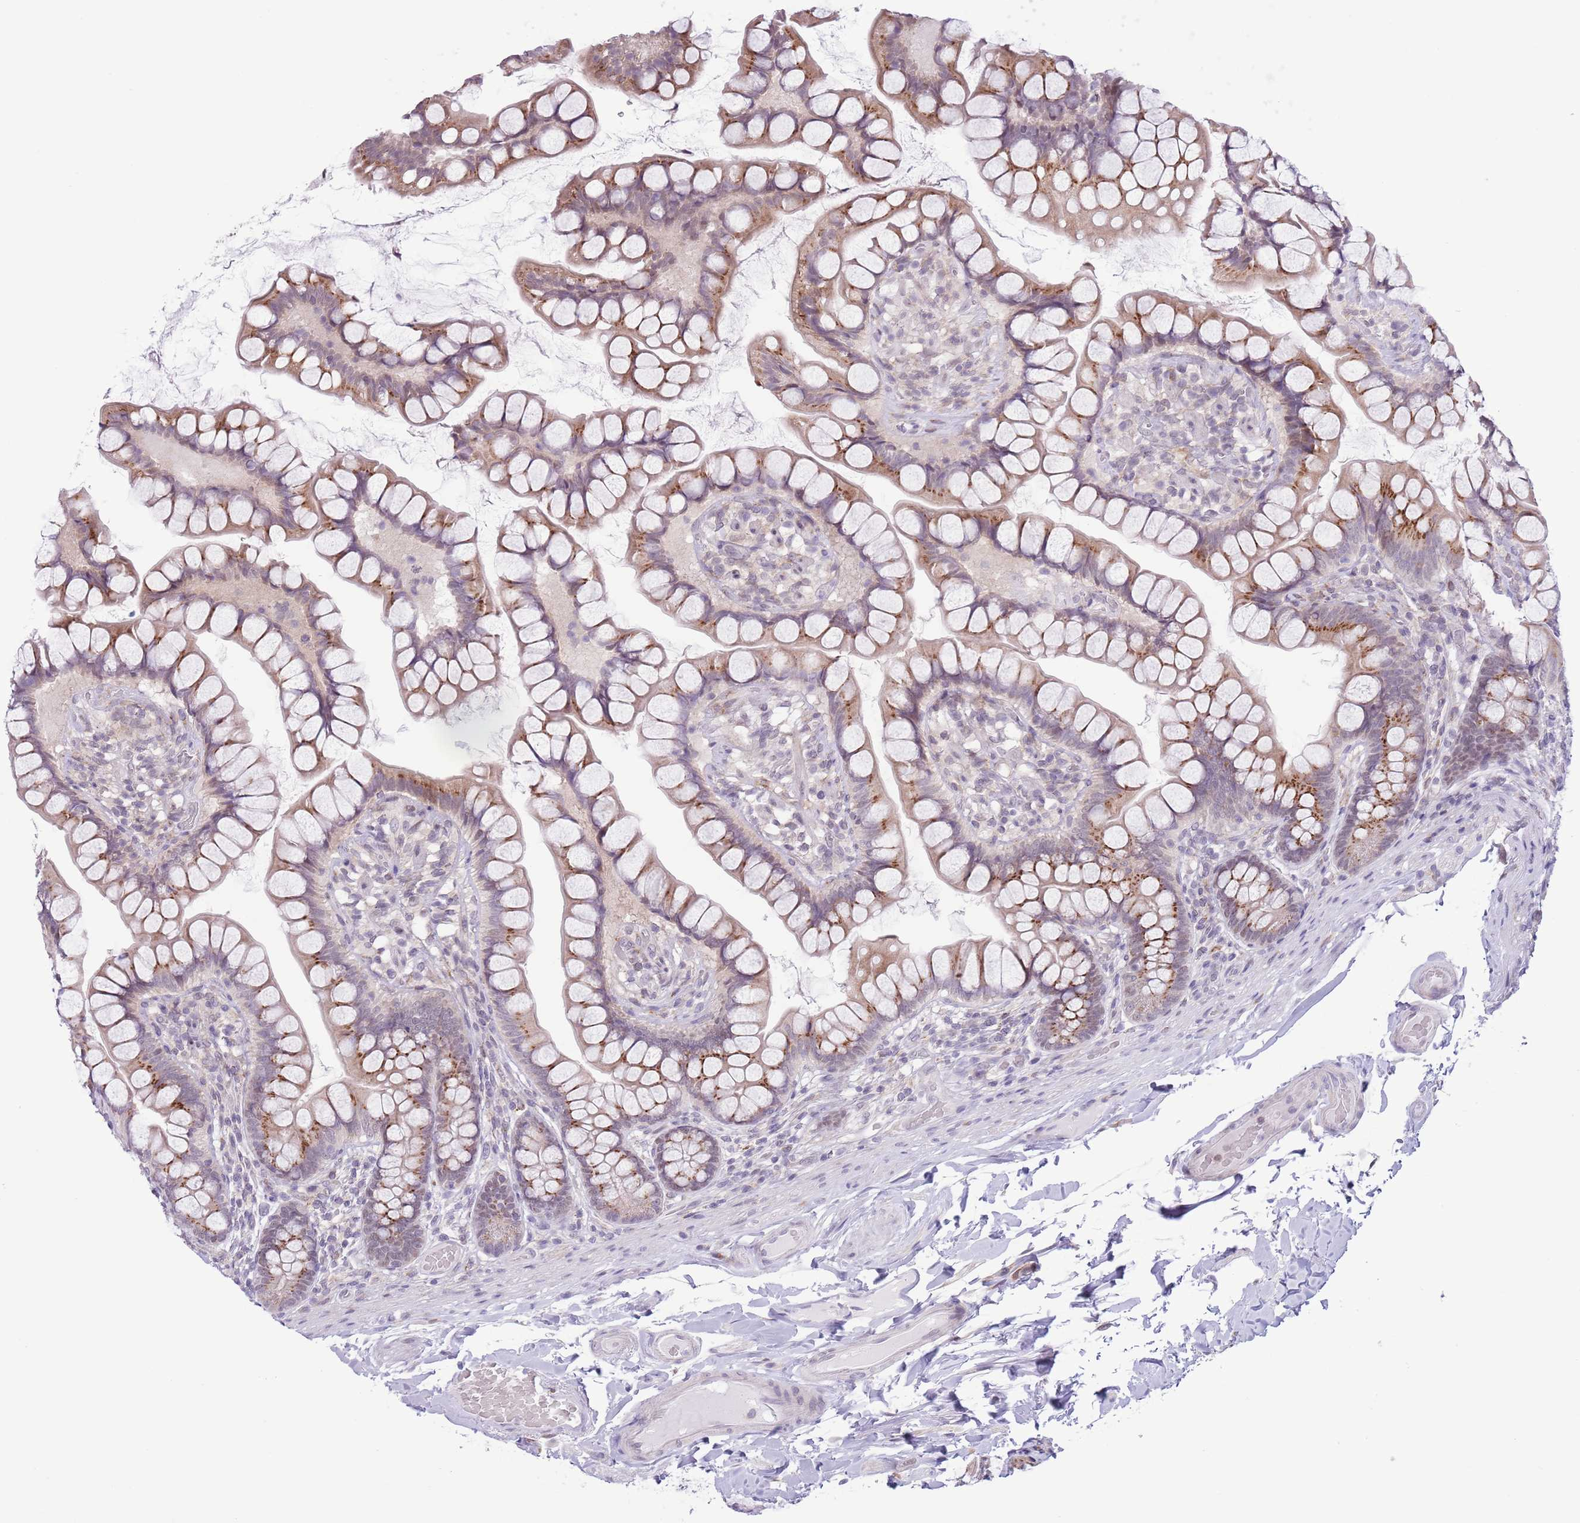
{"staining": {"intensity": "moderate", "quantity": ">75%", "location": "cytoplasmic/membranous"}, "tissue": "small intestine", "cell_type": "Glandular cells", "image_type": "normal", "snomed": [{"axis": "morphology", "description": "Normal tissue, NOS"}, {"axis": "topography", "description": "Small intestine"}], "caption": "Glandular cells exhibit medium levels of moderate cytoplasmic/membranous expression in about >75% of cells in unremarkable small intestine.", "gene": "ZNF576", "patient": {"sex": "male", "age": 70}}